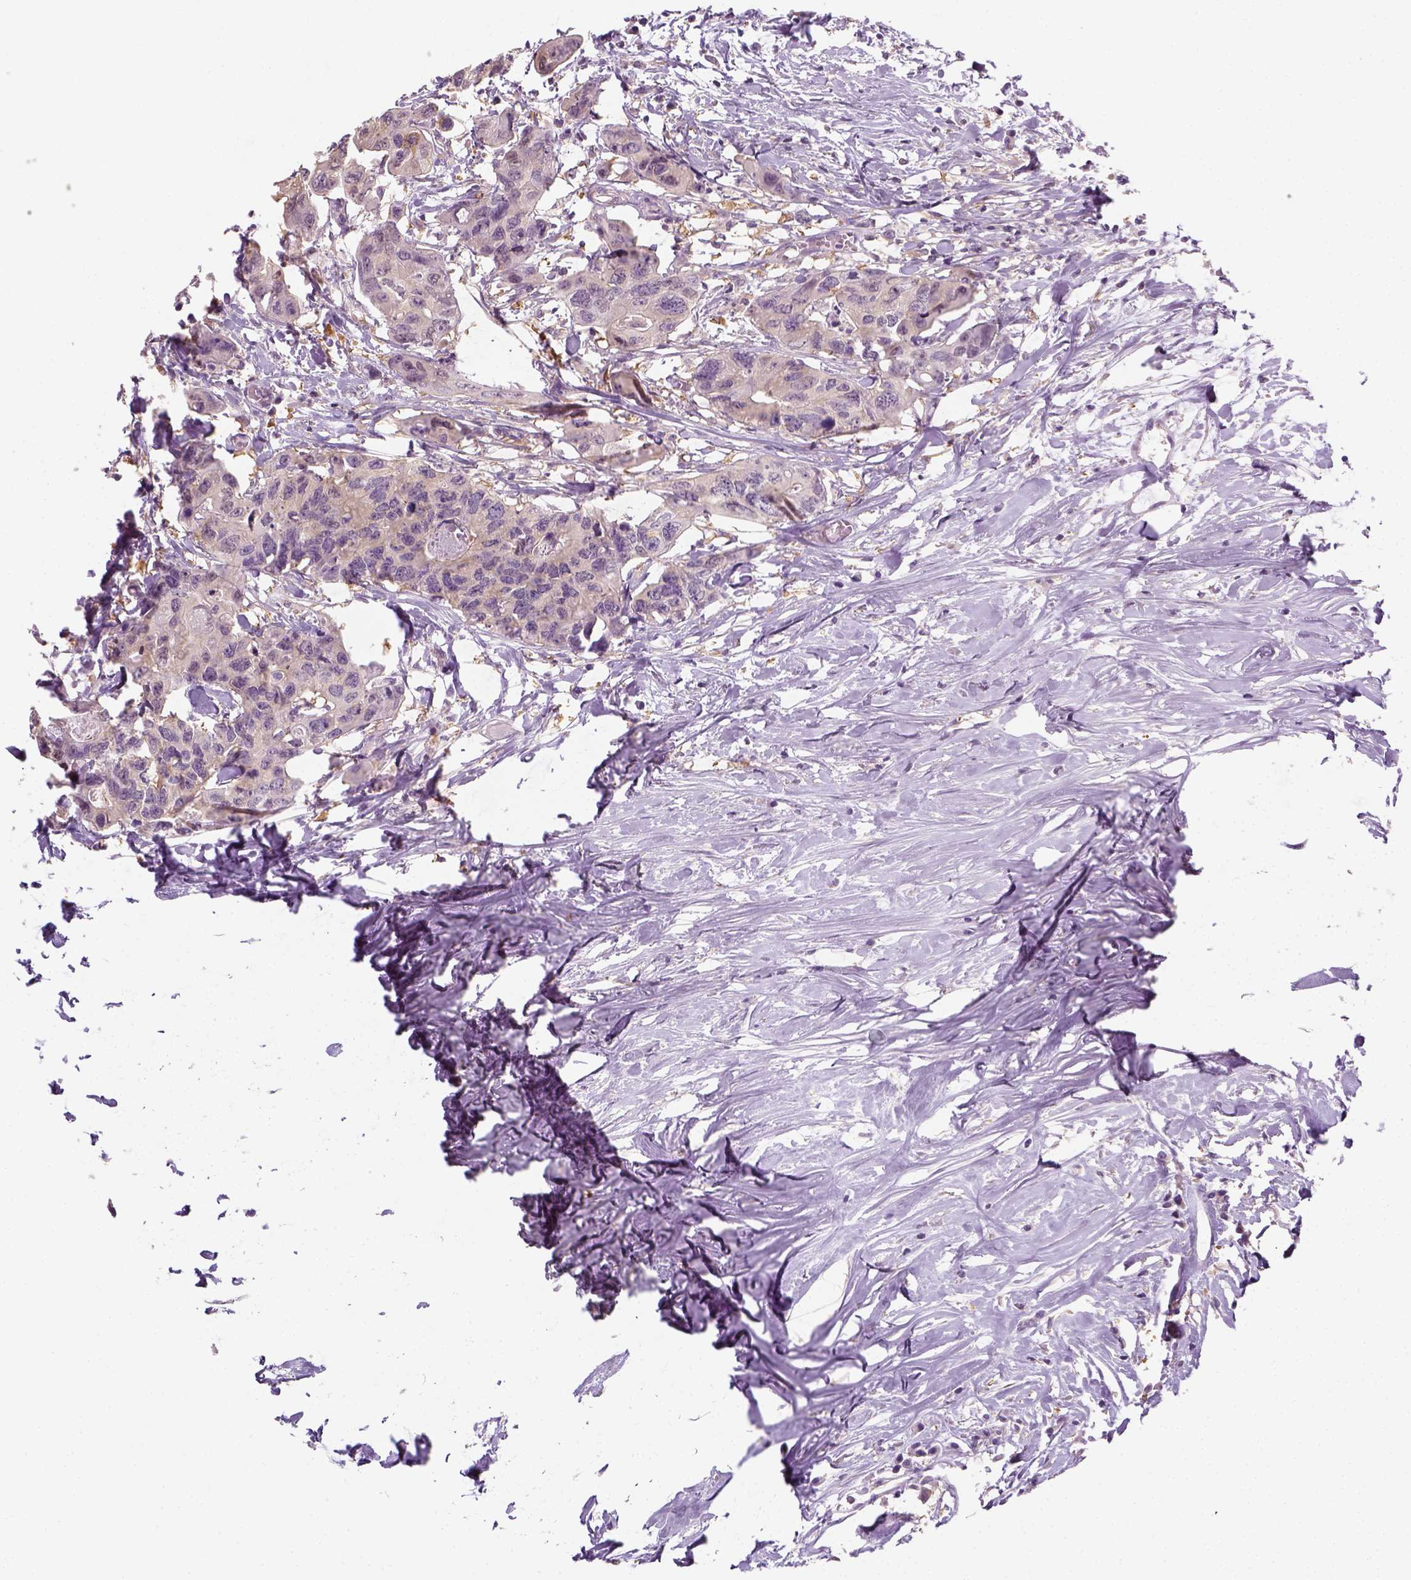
{"staining": {"intensity": "negative", "quantity": "none", "location": "none"}, "tissue": "colorectal cancer", "cell_type": "Tumor cells", "image_type": "cancer", "snomed": [{"axis": "morphology", "description": "Adenocarcinoma, NOS"}, {"axis": "topography", "description": "Rectum"}], "caption": "Immunohistochemistry (IHC) histopathology image of neoplastic tissue: human colorectal cancer stained with DAB exhibits no significant protein expression in tumor cells. (DAB (3,3'-diaminobenzidine) immunohistochemistry with hematoxylin counter stain).", "gene": "EPHB1", "patient": {"sex": "male", "age": 57}}